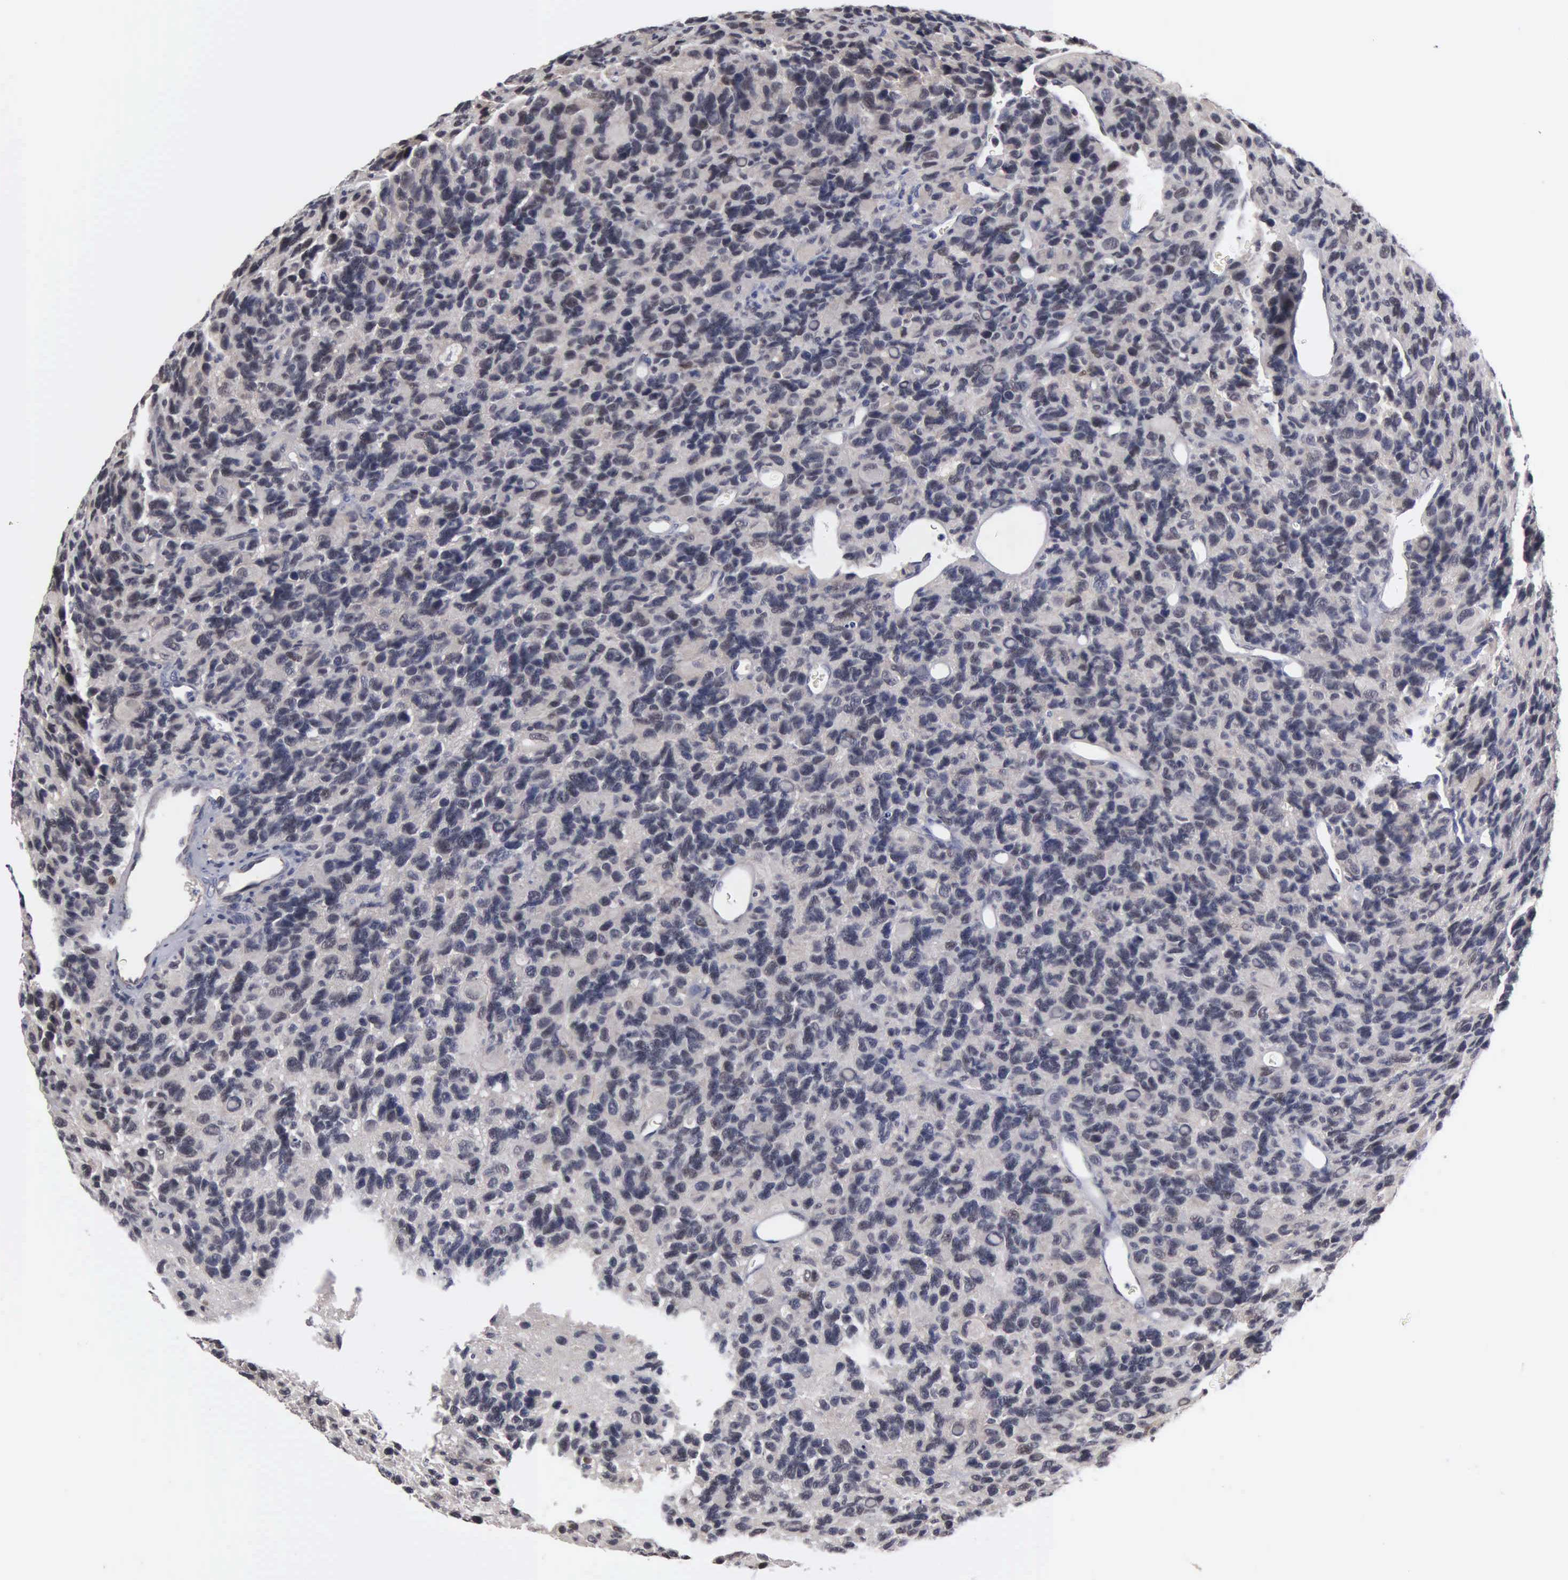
{"staining": {"intensity": "negative", "quantity": "none", "location": "none"}, "tissue": "glioma", "cell_type": "Tumor cells", "image_type": "cancer", "snomed": [{"axis": "morphology", "description": "Glioma, malignant, High grade"}, {"axis": "topography", "description": "Brain"}], "caption": "Immunohistochemistry photomicrograph of human glioma stained for a protein (brown), which reveals no expression in tumor cells.", "gene": "ZBTB33", "patient": {"sex": "male", "age": 77}}